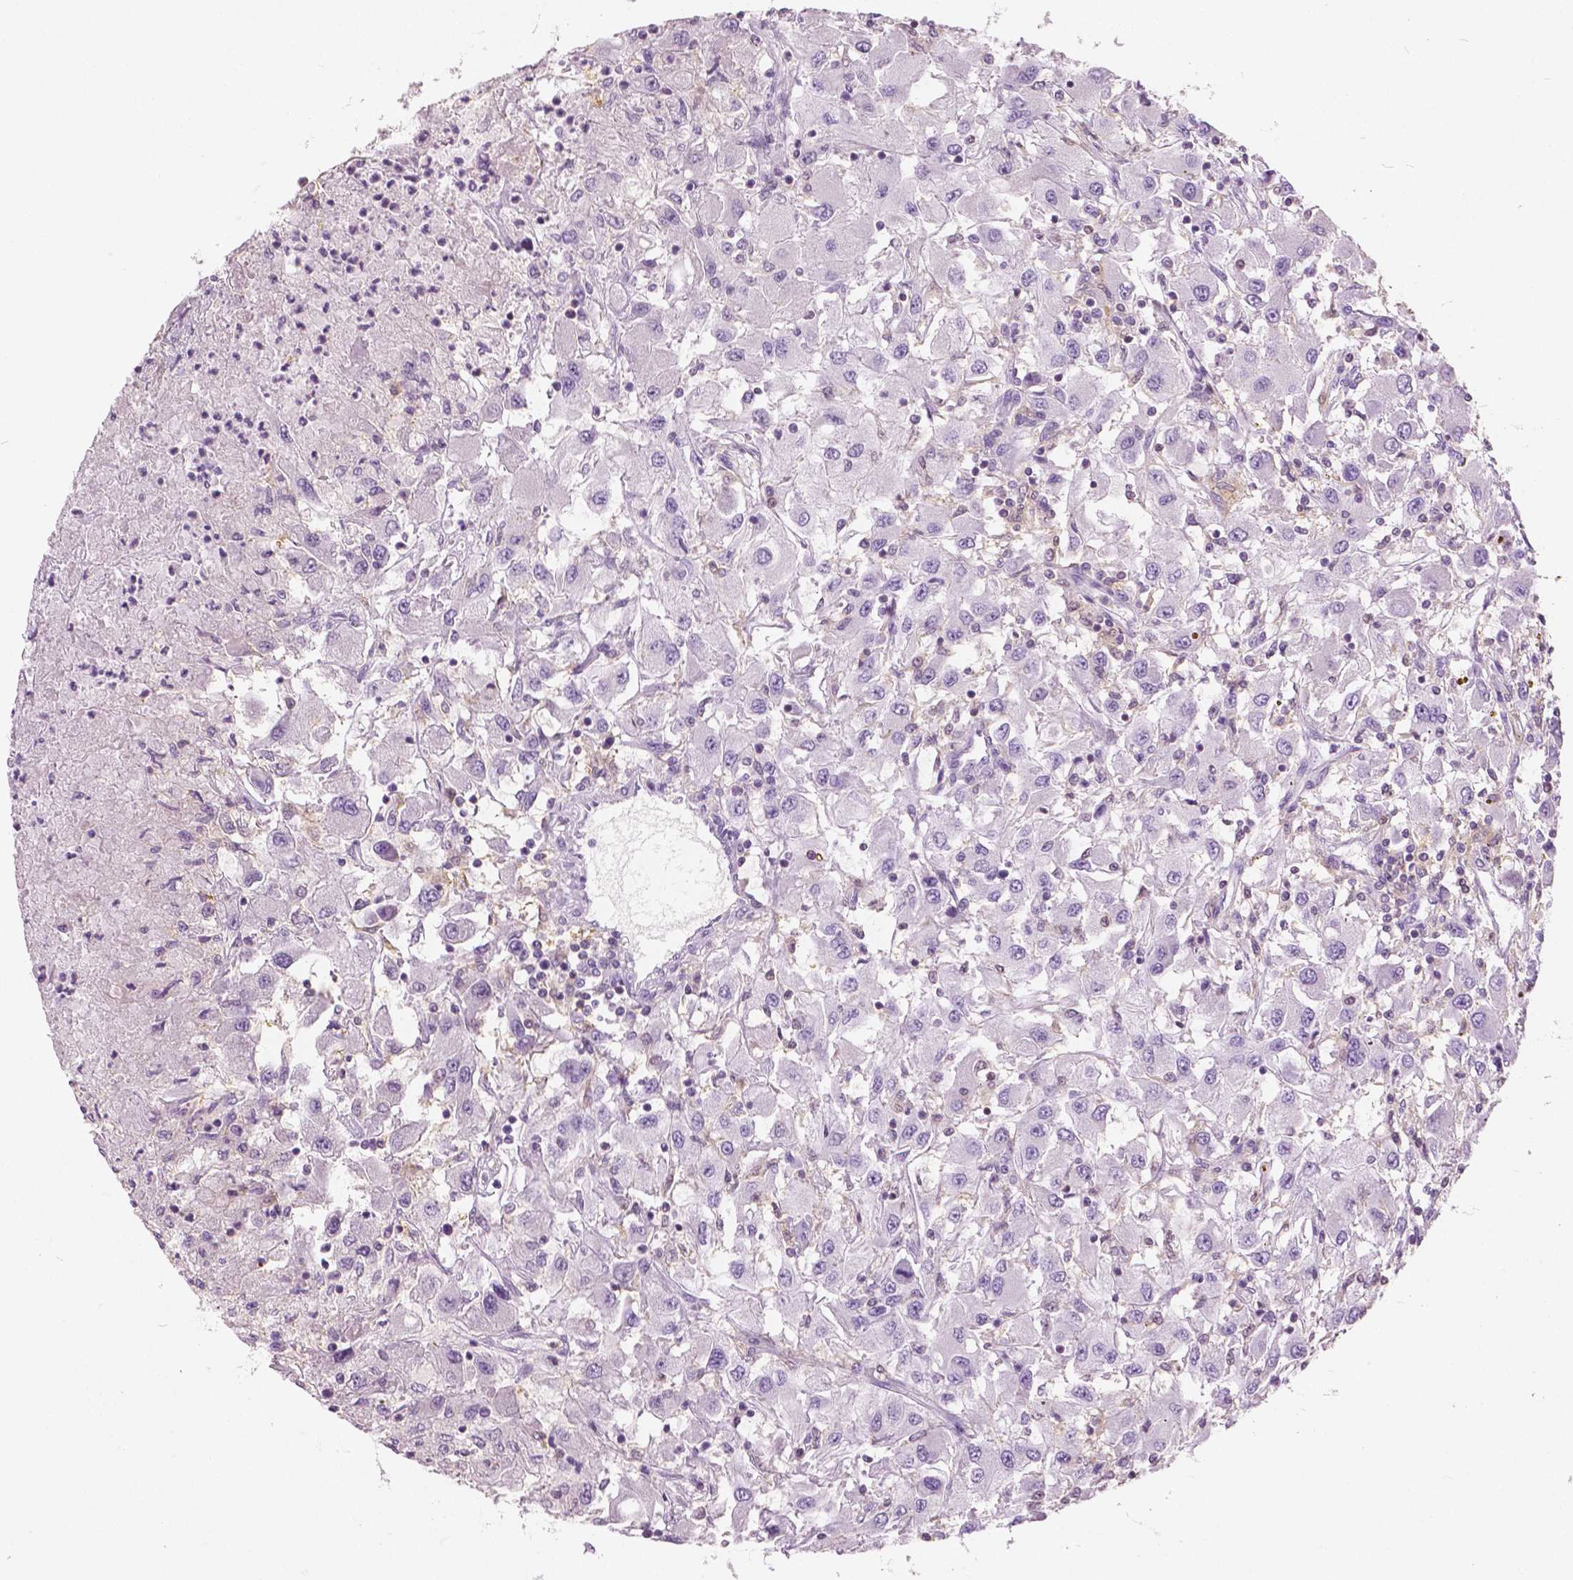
{"staining": {"intensity": "negative", "quantity": "none", "location": "none"}, "tissue": "renal cancer", "cell_type": "Tumor cells", "image_type": "cancer", "snomed": [{"axis": "morphology", "description": "Adenocarcinoma, NOS"}, {"axis": "topography", "description": "Kidney"}], "caption": "Tumor cells are negative for protein expression in human renal adenocarcinoma.", "gene": "GALM", "patient": {"sex": "female", "age": 67}}